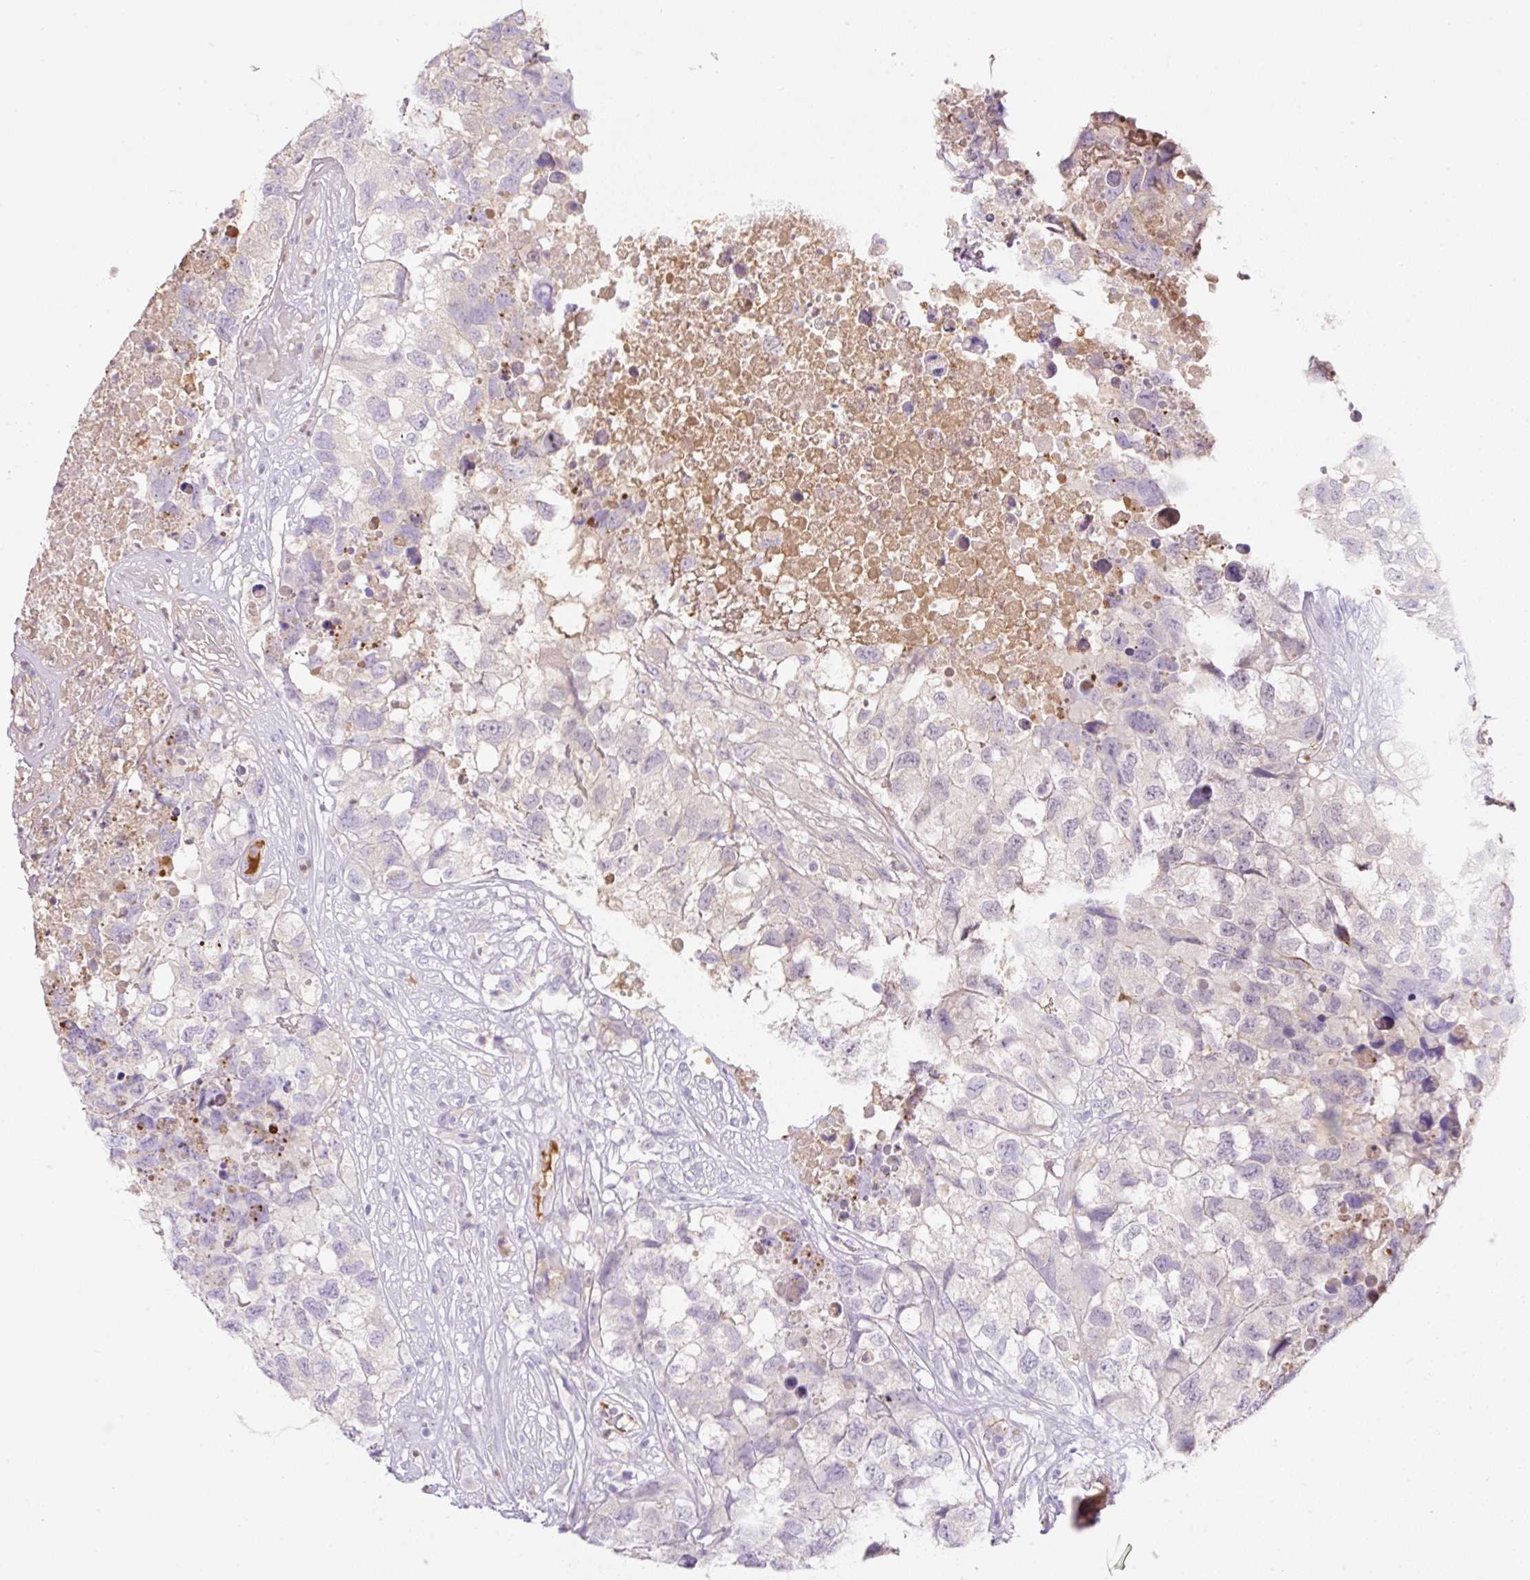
{"staining": {"intensity": "negative", "quantity": "none", "location": "none"}, "tissue": "testis cancer", "cell_type": "Tumor cells", "image_type": "cancer", "snomed": [{"axis": "morphology", "description": "Carcinoma, Embryonal, NOS"}, {"axis": "topography", "description": "Testis"}], "caption": "Immunohistochemistry (IHC) of human embryonal carcinoma (testis) shows no staining in tumor cells.", "gene": "TDRD15", "patient": {"sex": "male", "age": 83}}